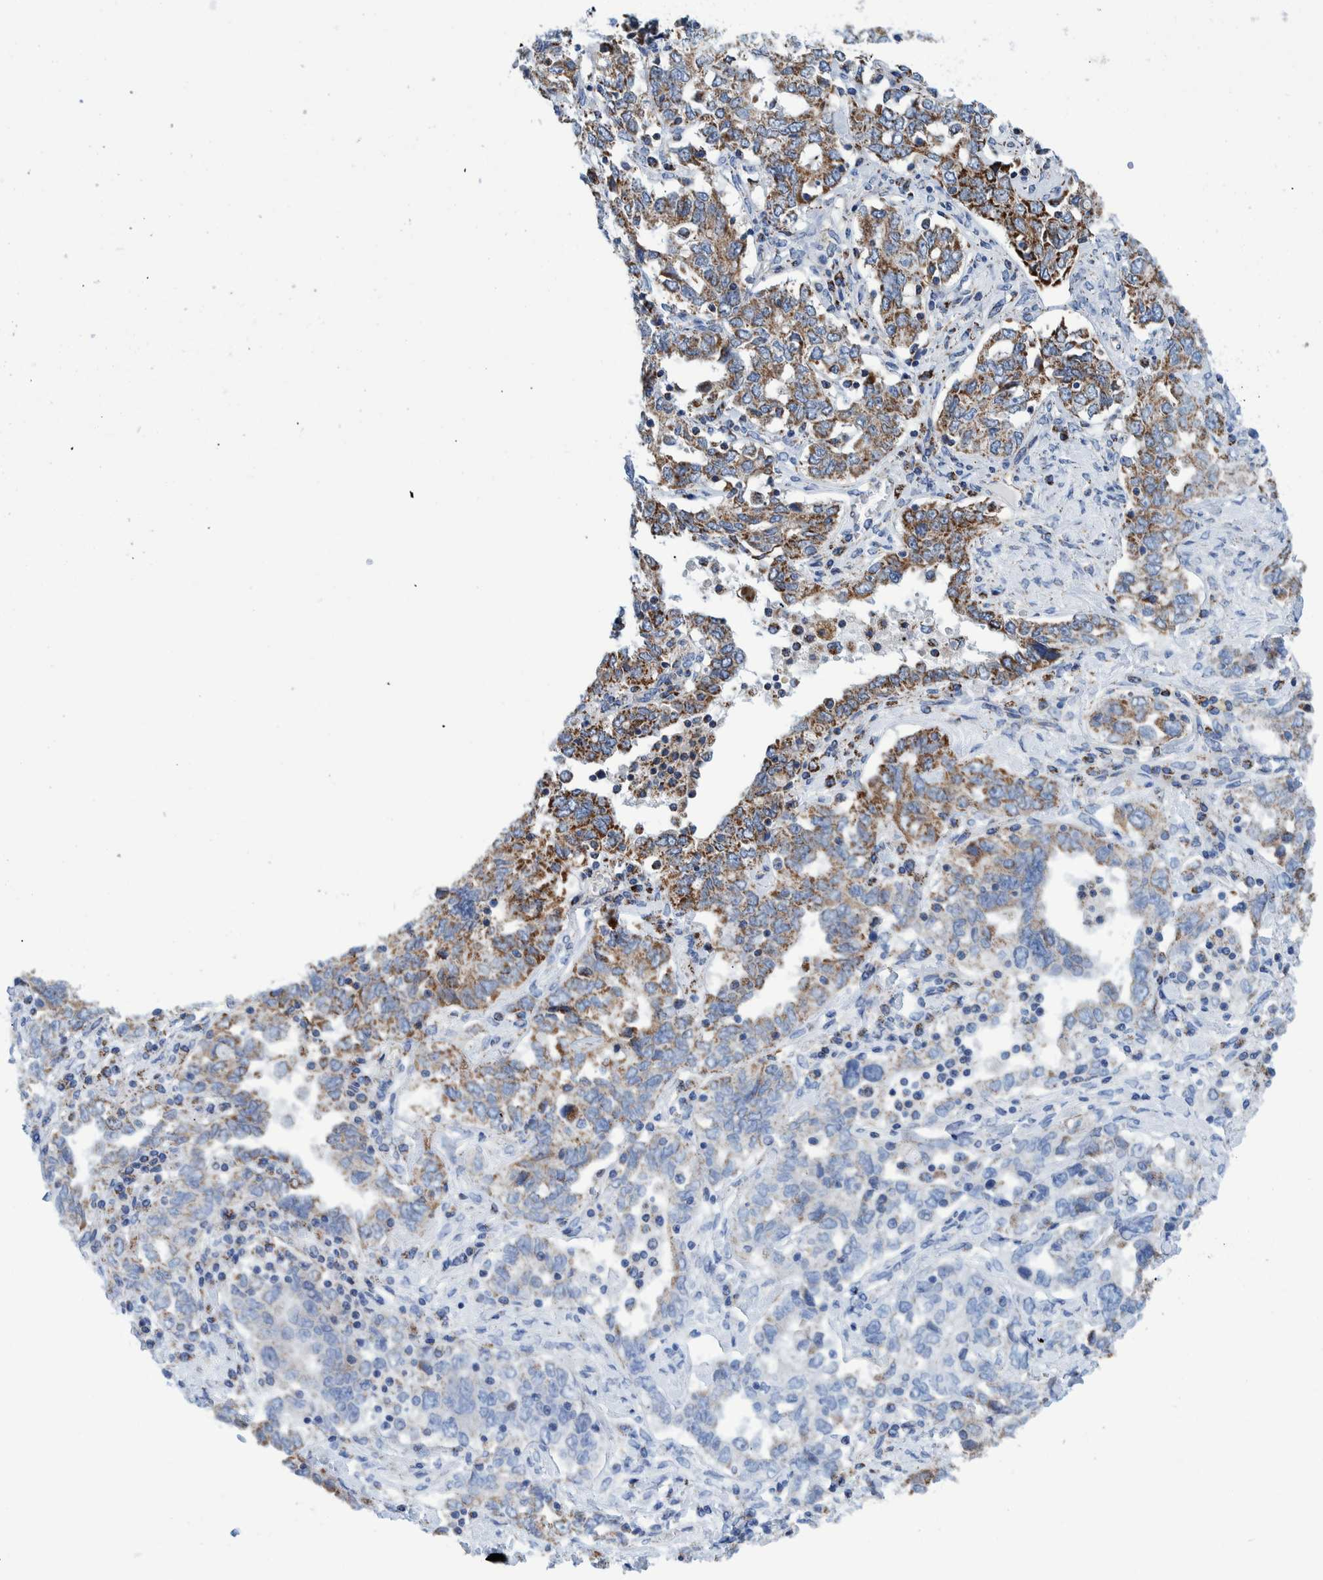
{"staining": {"intensity": "strong", "quantity": "25%-75%", "location": "cytoplasmic/membranous"}, "tissue": "ovarian cancer", "cell_type": "Tumor cells", "image_type": "cancer", "snomed": [{"axis": "morphology", "description": "Cystadenocarcinoma, mucinous, NOS"}, {"axis": "topography", "description": "Ovary"}], "caption": "Protein positivity by immunohistochemistry (IHC) reveals strong cytoplasmic/membranous positivity in about 25%-75% of tumor cells in ovarian mucinous cystadenocarcinoma. (DAB (3,3'-diaminobenzidine) = brown stain, brightfield microscopy at high magnification).", "gene": "BZW2", "patient": {"sex": "female", "age": 73}}